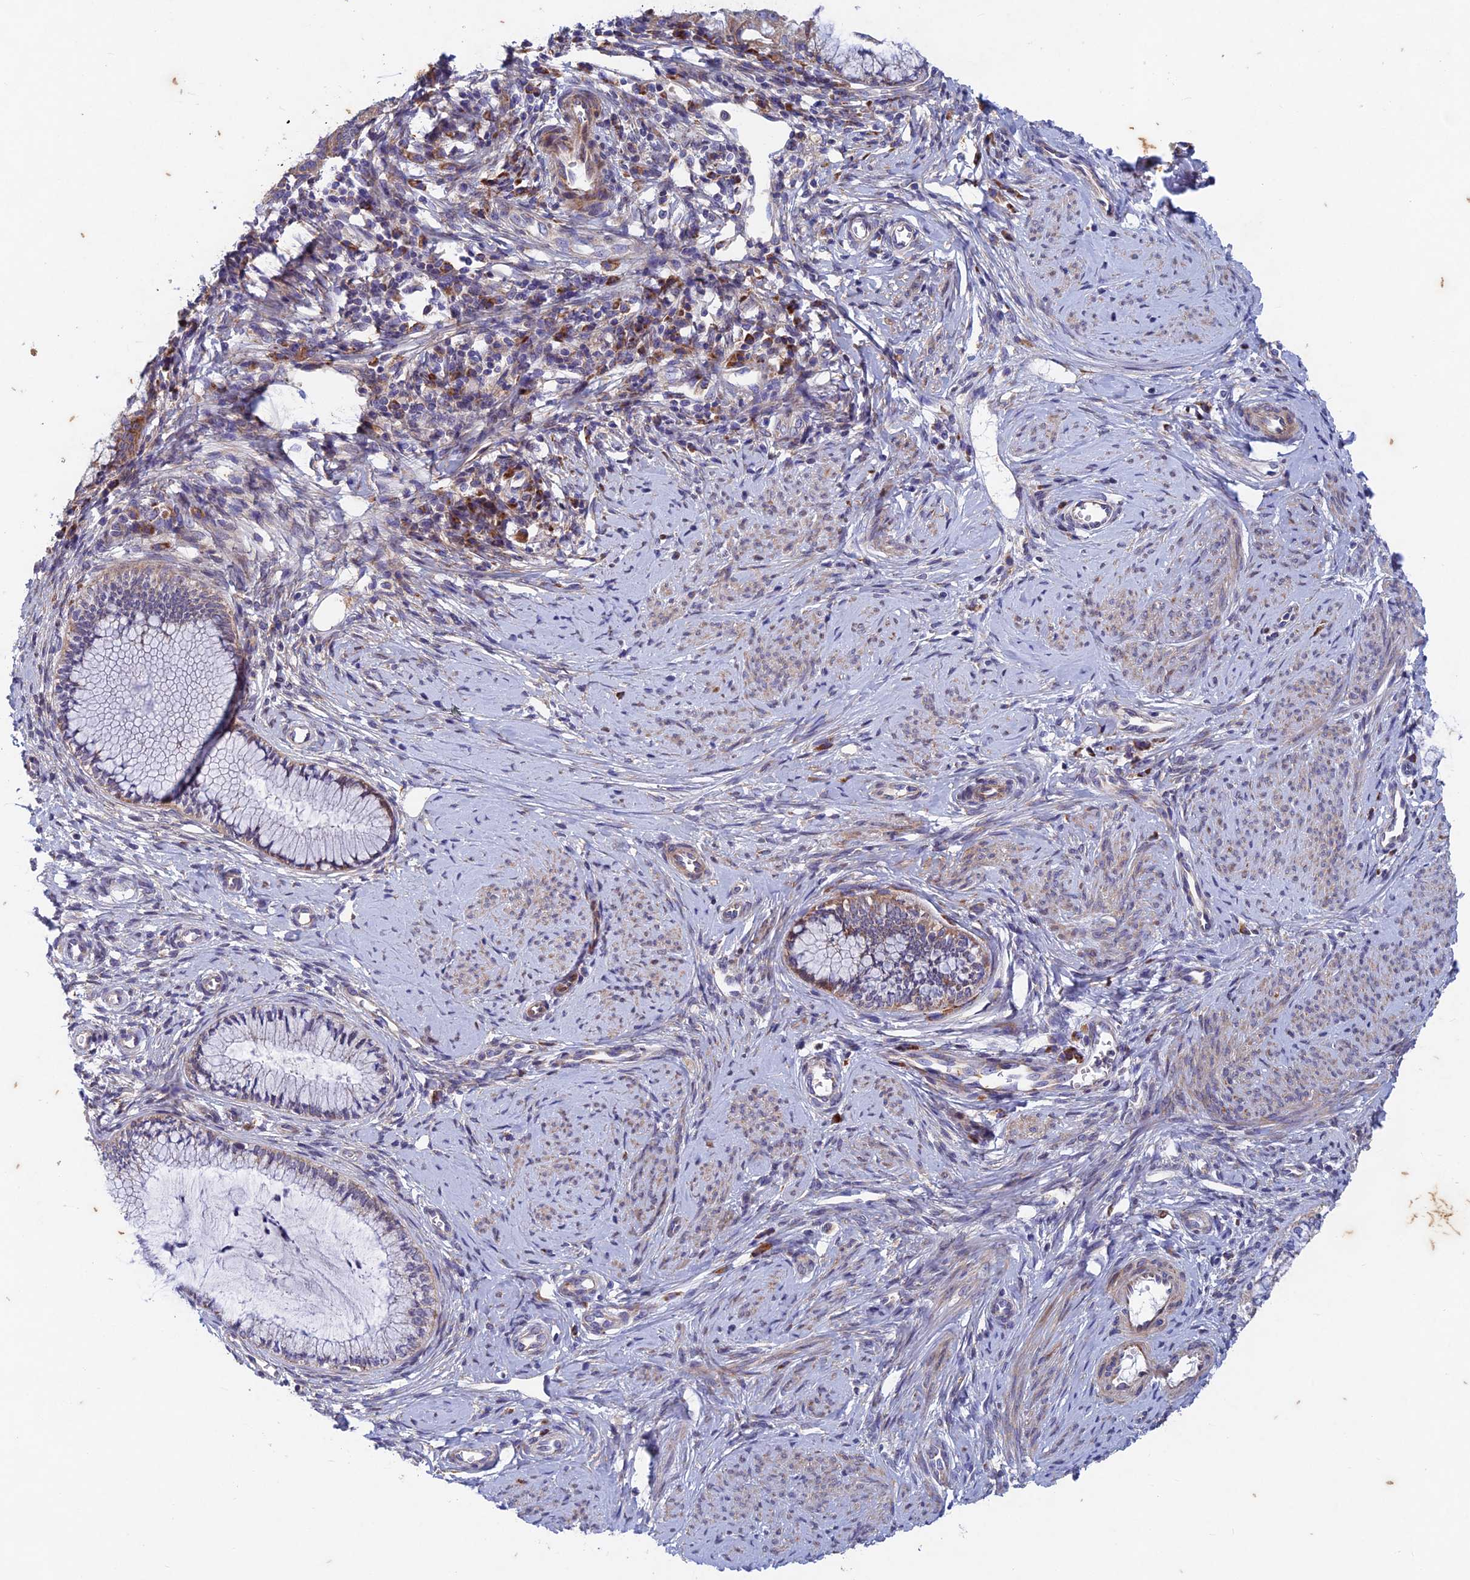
{"staining": {"intensity": "weak", "quantity": "<25%", "location": "cytoplasmic/membranous"}, "tissue": "cervical cancer", "cell_type": "Tumor cells", "image_type": "cancer", "snomed": [{"axis": "morphology", "description": "Adenocarcinoma, NOS"}, {"axis": "topography", "description": "Cervix"}], "caption": "This image is of cervical cancer stained with immunohistochemistry (IHC) to label a protein in brown with the nuclei are counter-stained blue. There is no staining in tumor cells.", "gene": "AP4S1", "patient": {"sex": "female", "age": 36}}